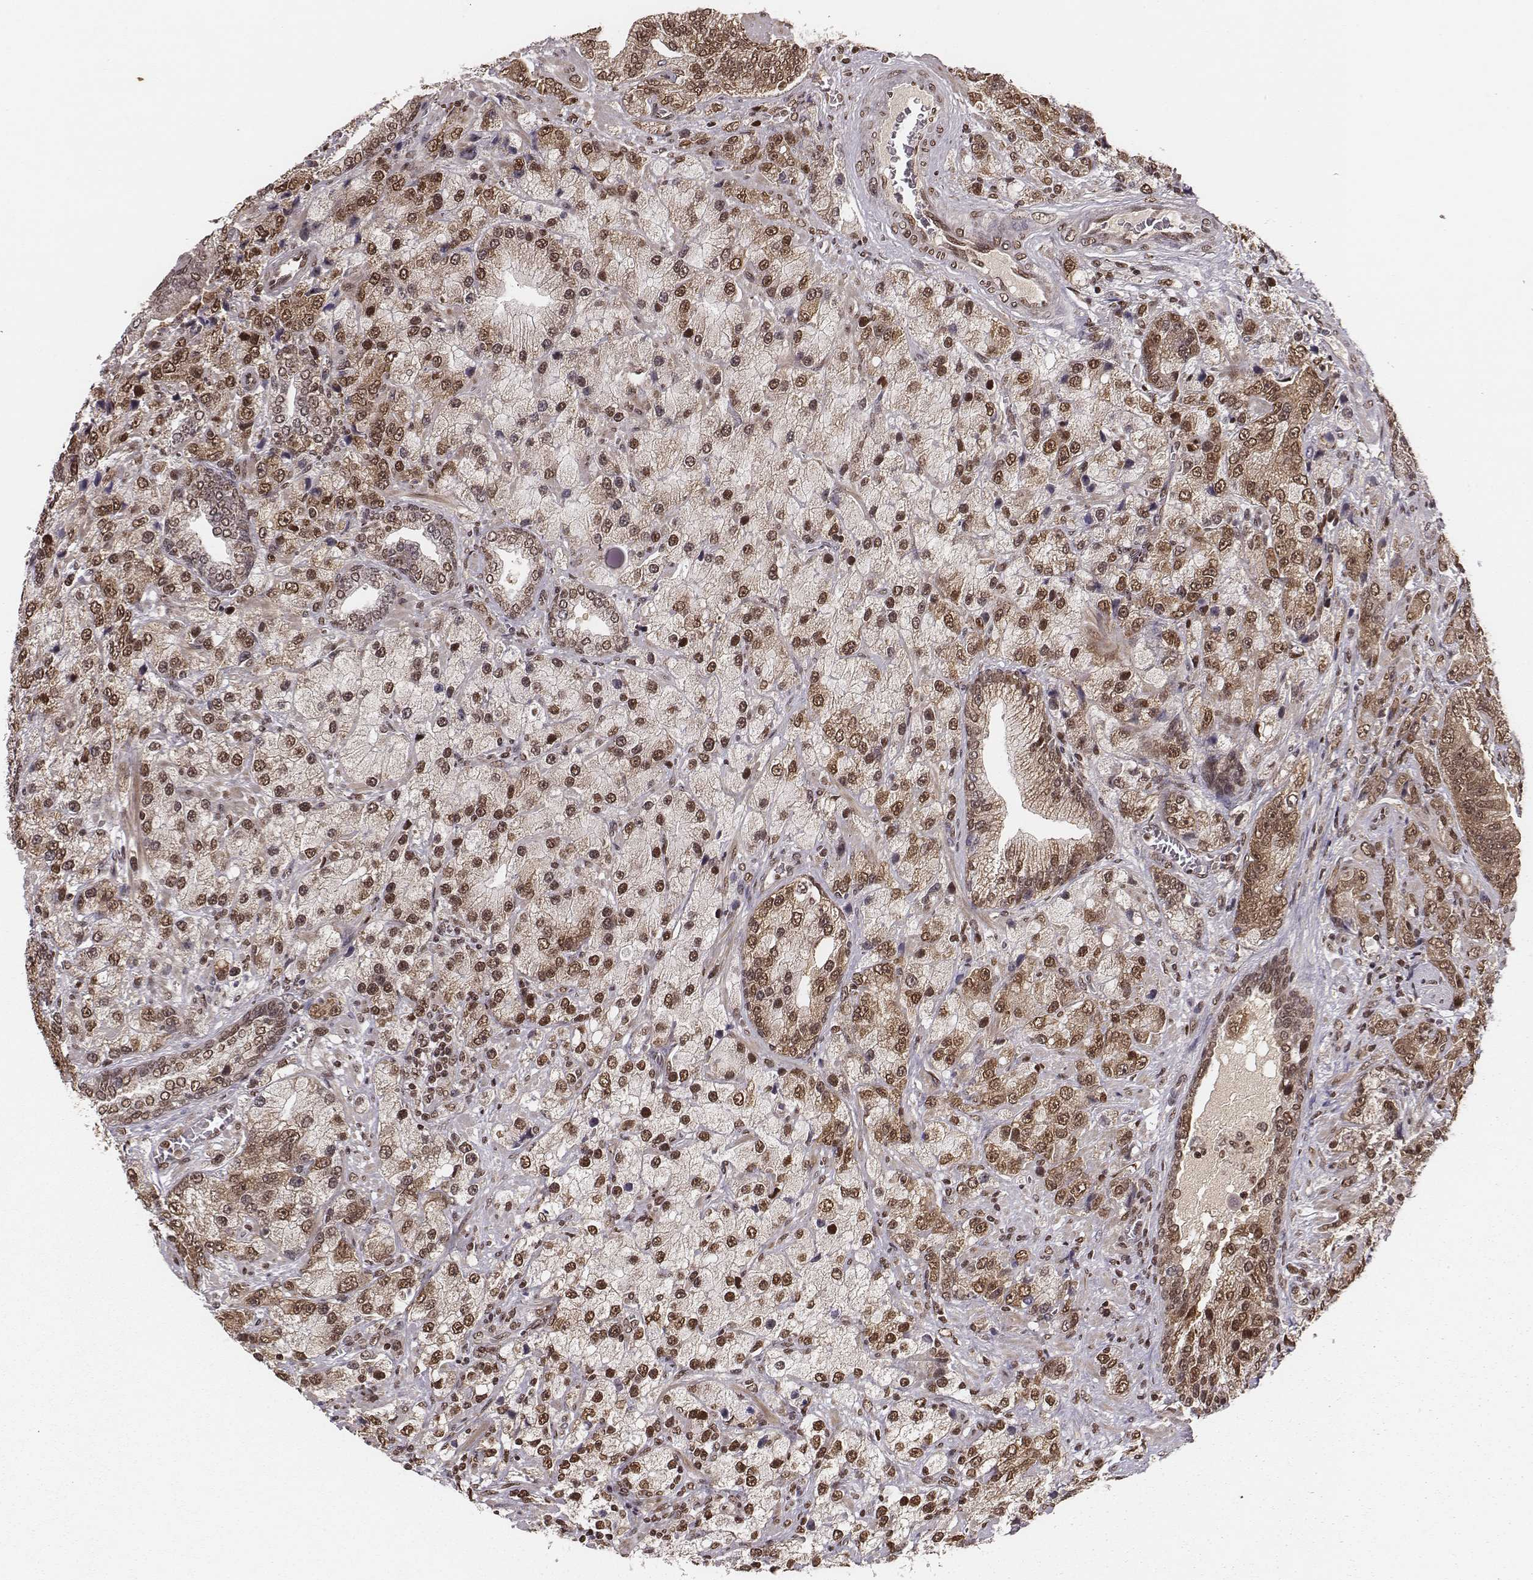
{"staining": {"intensity": "moderate", "quantity": ">75%", "location": "cytoplasmic/membranous,nuclear"}, "tissue": "prostate cancer", "cell_type": "Tumor cells", "image_type": "cancer", "snomed": [{"axis": "morphology", "description": "Adenocarcinoma, NOS"}, {"axis": "topography", "description": "Prostate"}], "caption": "The immunohistochemical stain highlights moderate cytoplasmic/membranous and nuclear positivity in tumor cells of prostate cancer (adenocarcinoma) tissue.", "gene": "NFX1", "patient": {"sex": "male", "age": 63}}